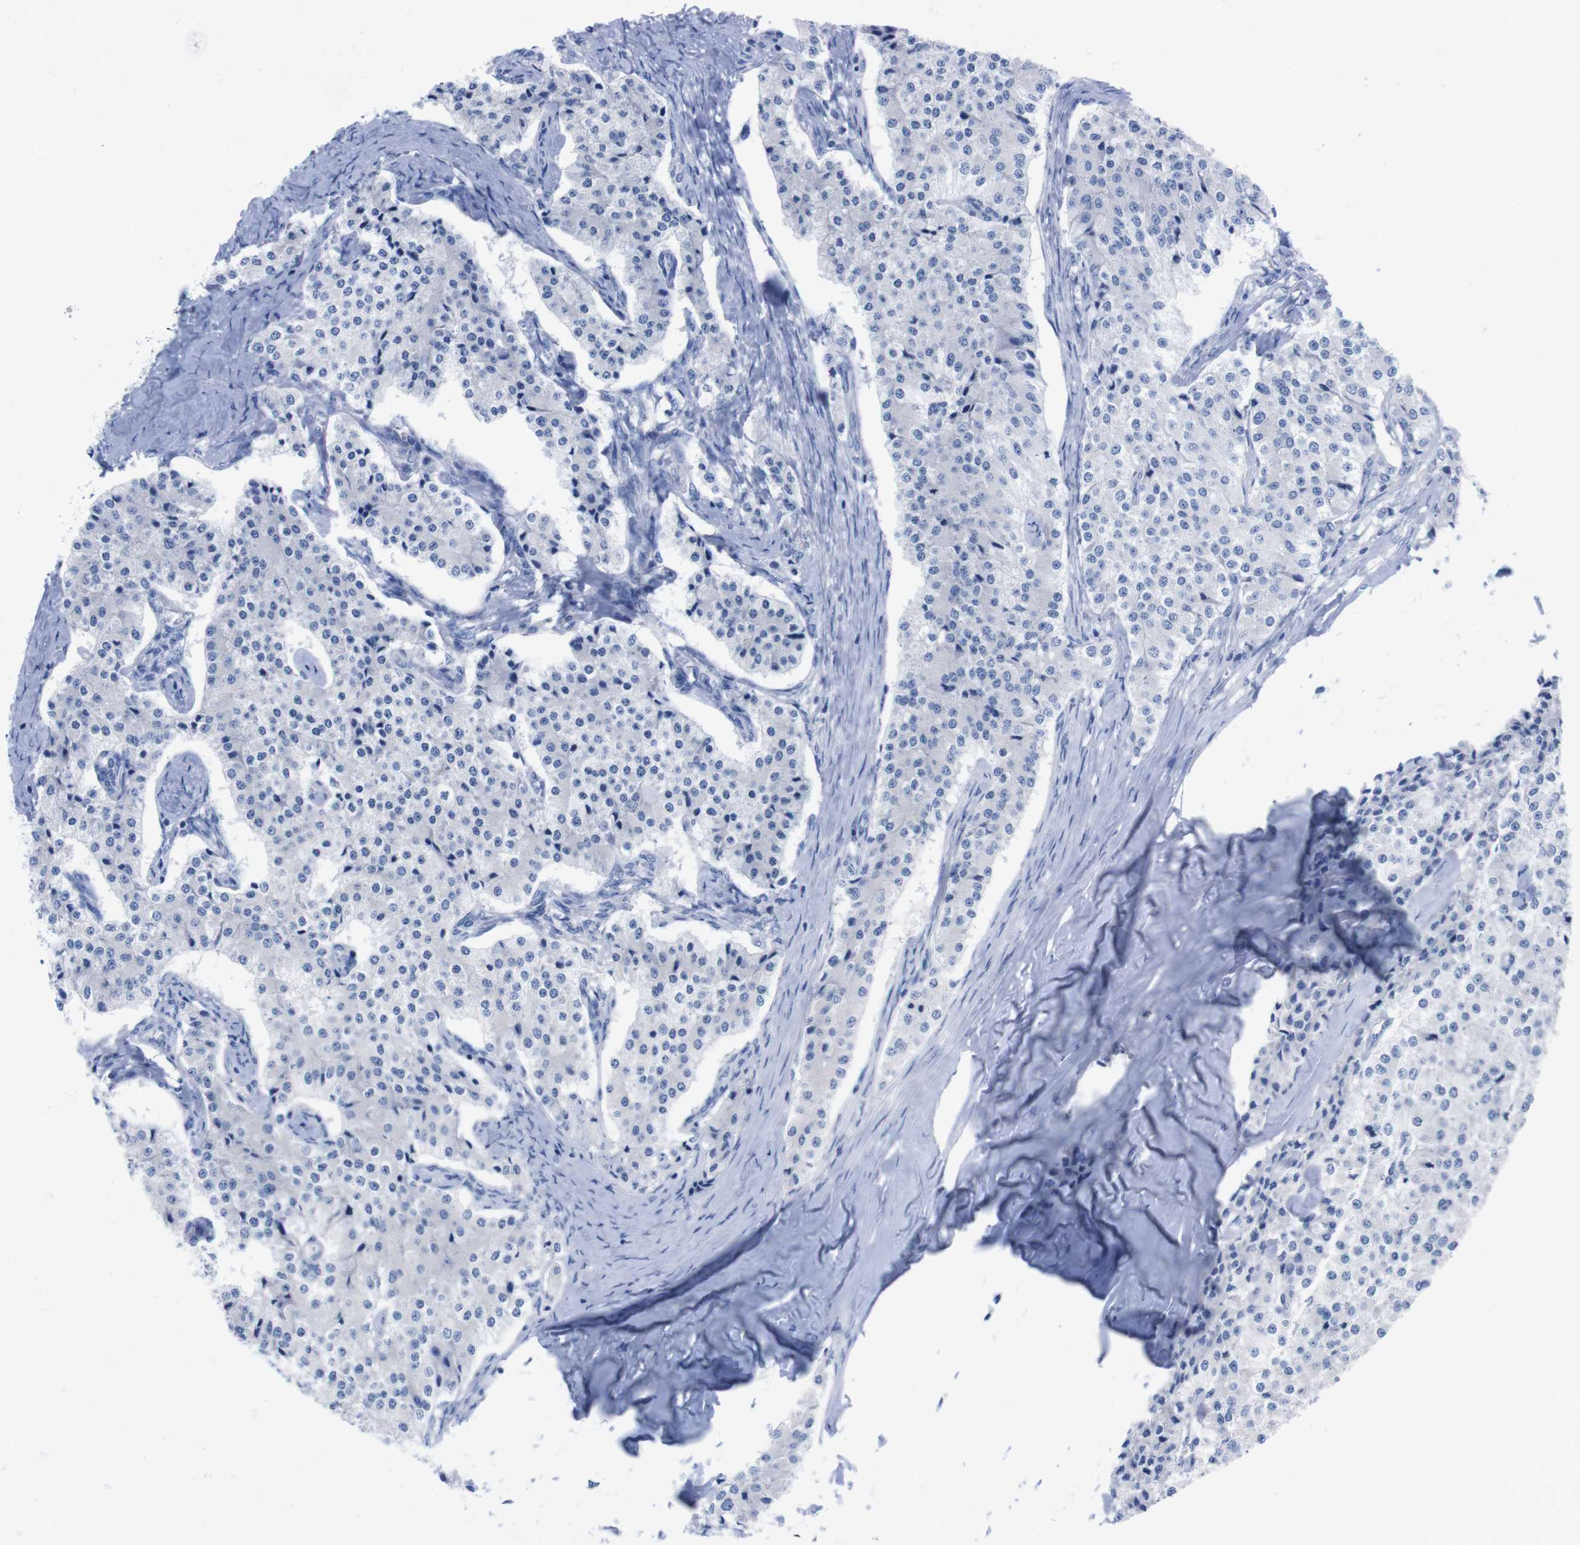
{"staining": {"intensity": "negative", "quantity": "none", "location": "none"}, "tissue": "carcinoid", "cell_type": "Tumor cells", "image_type": "cancer", "snomed": [{"axis": "morphology", "description": "Carcinoid, malignant, NOS"}, {"axis": "topography", "description": "Colon"}], "caption": "This micrograph is of carcinoid stained with immunohistochemistry (IHC) to label a protein in brown with the nuclei are counter-stained blue. There is no positivity in tumor cells.", "gene": "TMEM243", "patient": {"sex": "female", "age": 52}}